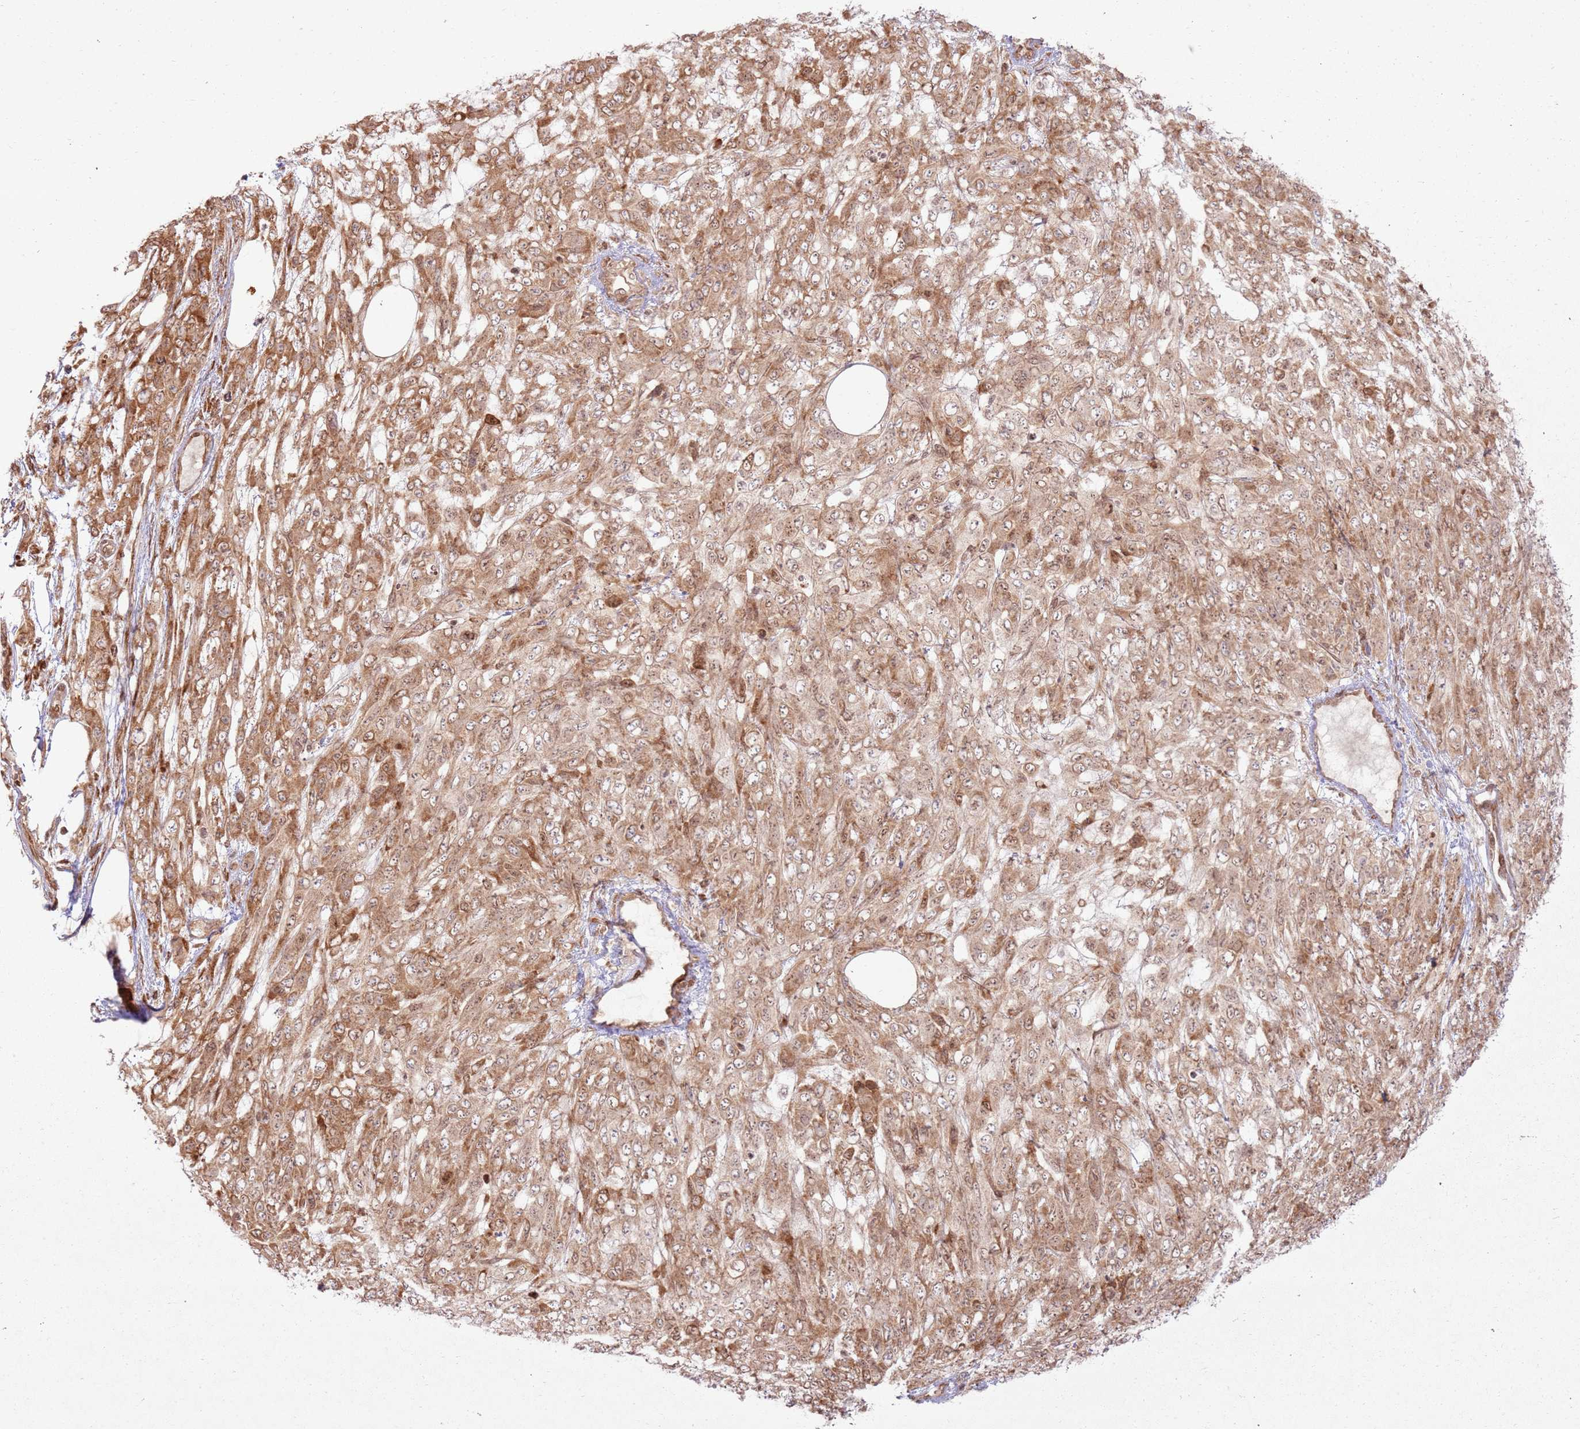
{"staining": {"intensity": "moderate", "quantity": ">75%", "location": "cytoplasmic/membranous,nuclear"}, "tissue": "melanoma", "cell_type": "Tumor cells", "image_type": "cancer", "snomed": [{"axis": "morphology", "description": "Normal morphology"}, {"axis": "morphology", "description": "Malignant melanoma, NOS"}, {"axis": "topography", "description": "Skin"}], "caption": "IHC image of neoplastic tissue: melanoma stained using immunohistochemistry shows medium levels of moderate protein expression localized specifically in the cytoplasmic/membranous and nuclear of tumor cells, appearing as a cytoplasmic/membranous and nuclear brown color.", "gene": "KLHL36", "patient": {"sex": "female", "age": 72}}